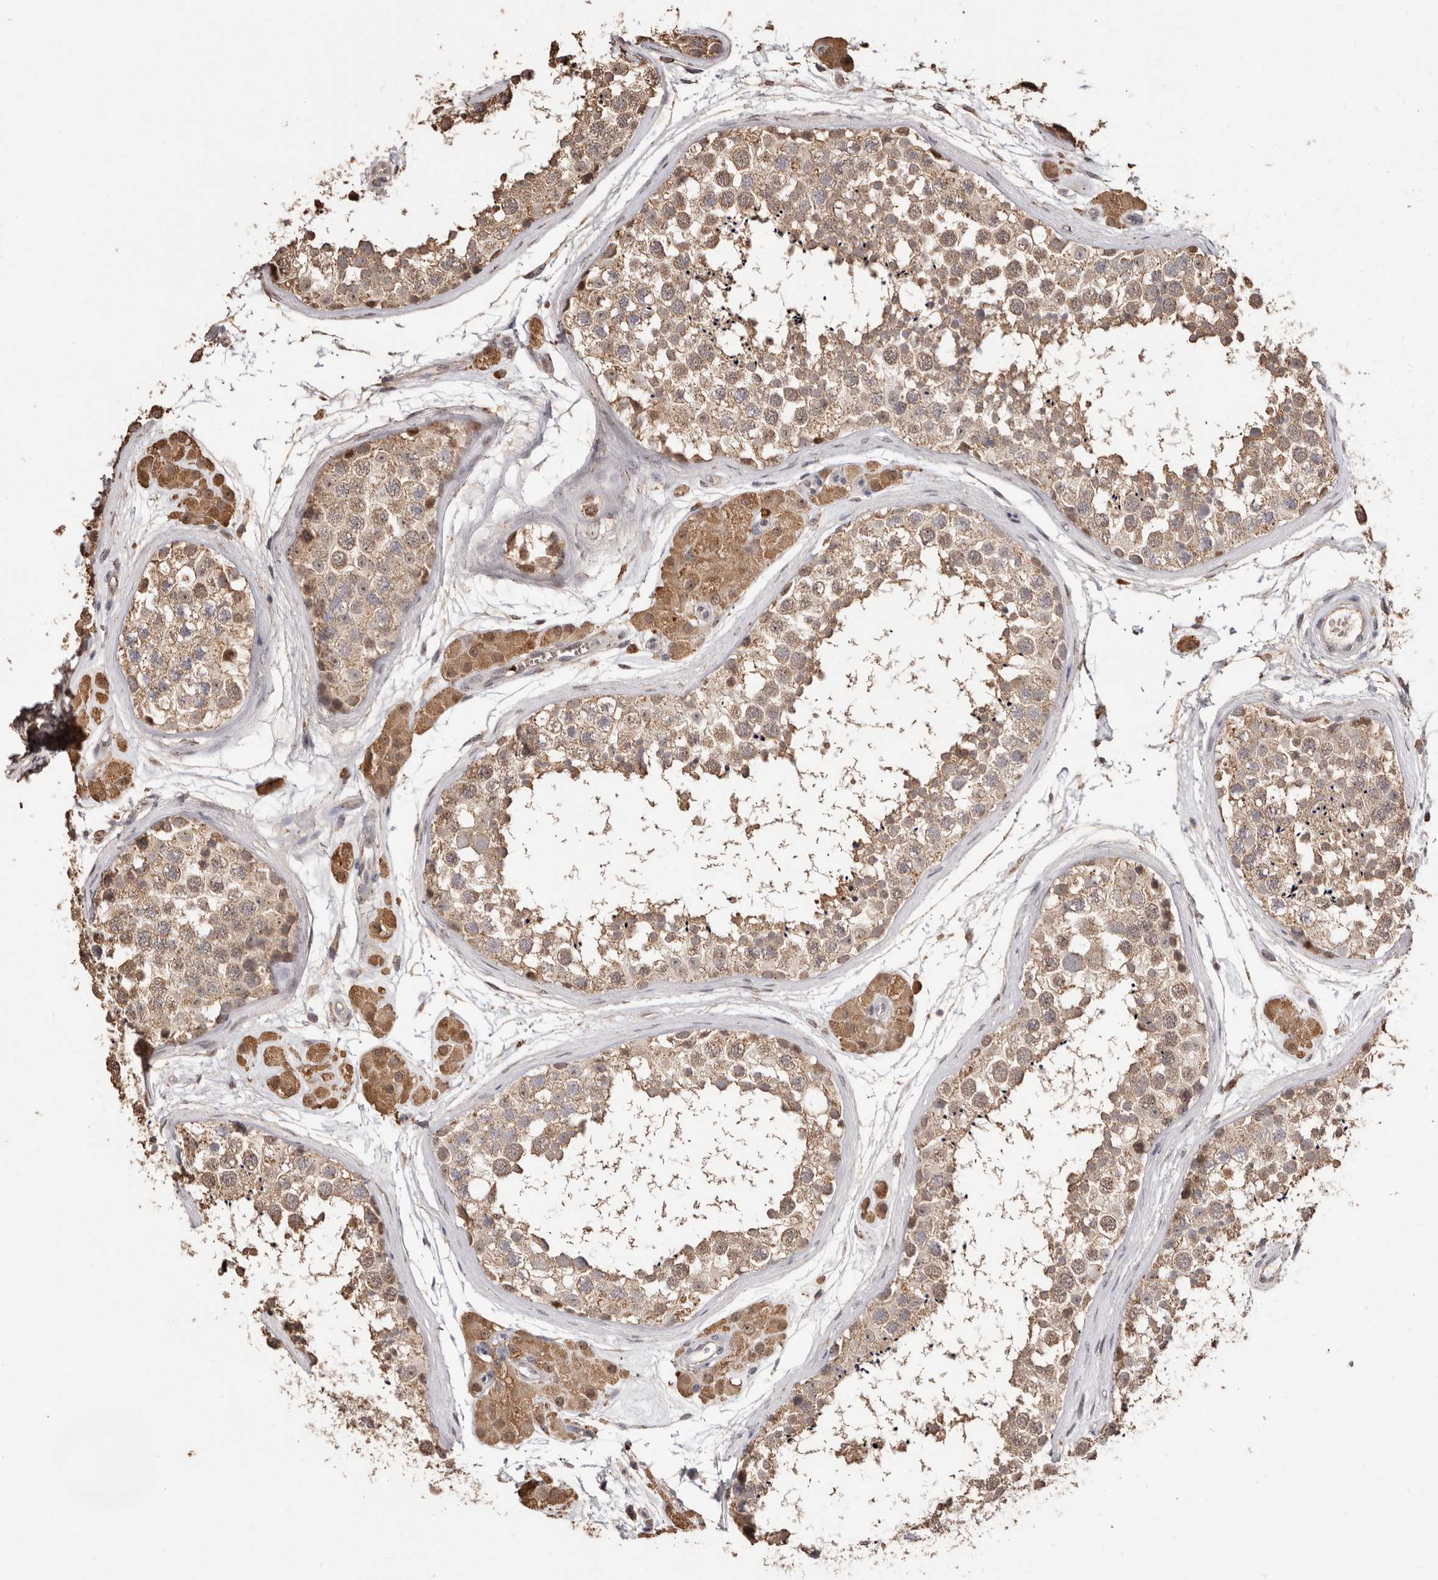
{"staining": {"intensity": "weak", "quantity": ">75%", "location": "cytoplasmic/membranous"}, "tissue": "testis", "cell_type": "Cells in seminiferous ducts", "image_type": "normal", "snomed": [{"axis": "morphology", "description": "Normal tissue, NOS"}, {"axis": "topography", "description": "Testis"}], "caption": "Immunohistochemistry (IHC) staining of benign testis, which exhibits low levels of weak cytoplasmic/membranous positivity in about >75% of cells in seminiferous ducts indicating weak cytoplasmic/membranous protein positivity. The staining was performed using DAB (brown) for protein detection and nuclei were counterstained in hematoxylin (blue).", "gene": "GRAMD2A", "patient": {"sex": "male", "age": 56}}